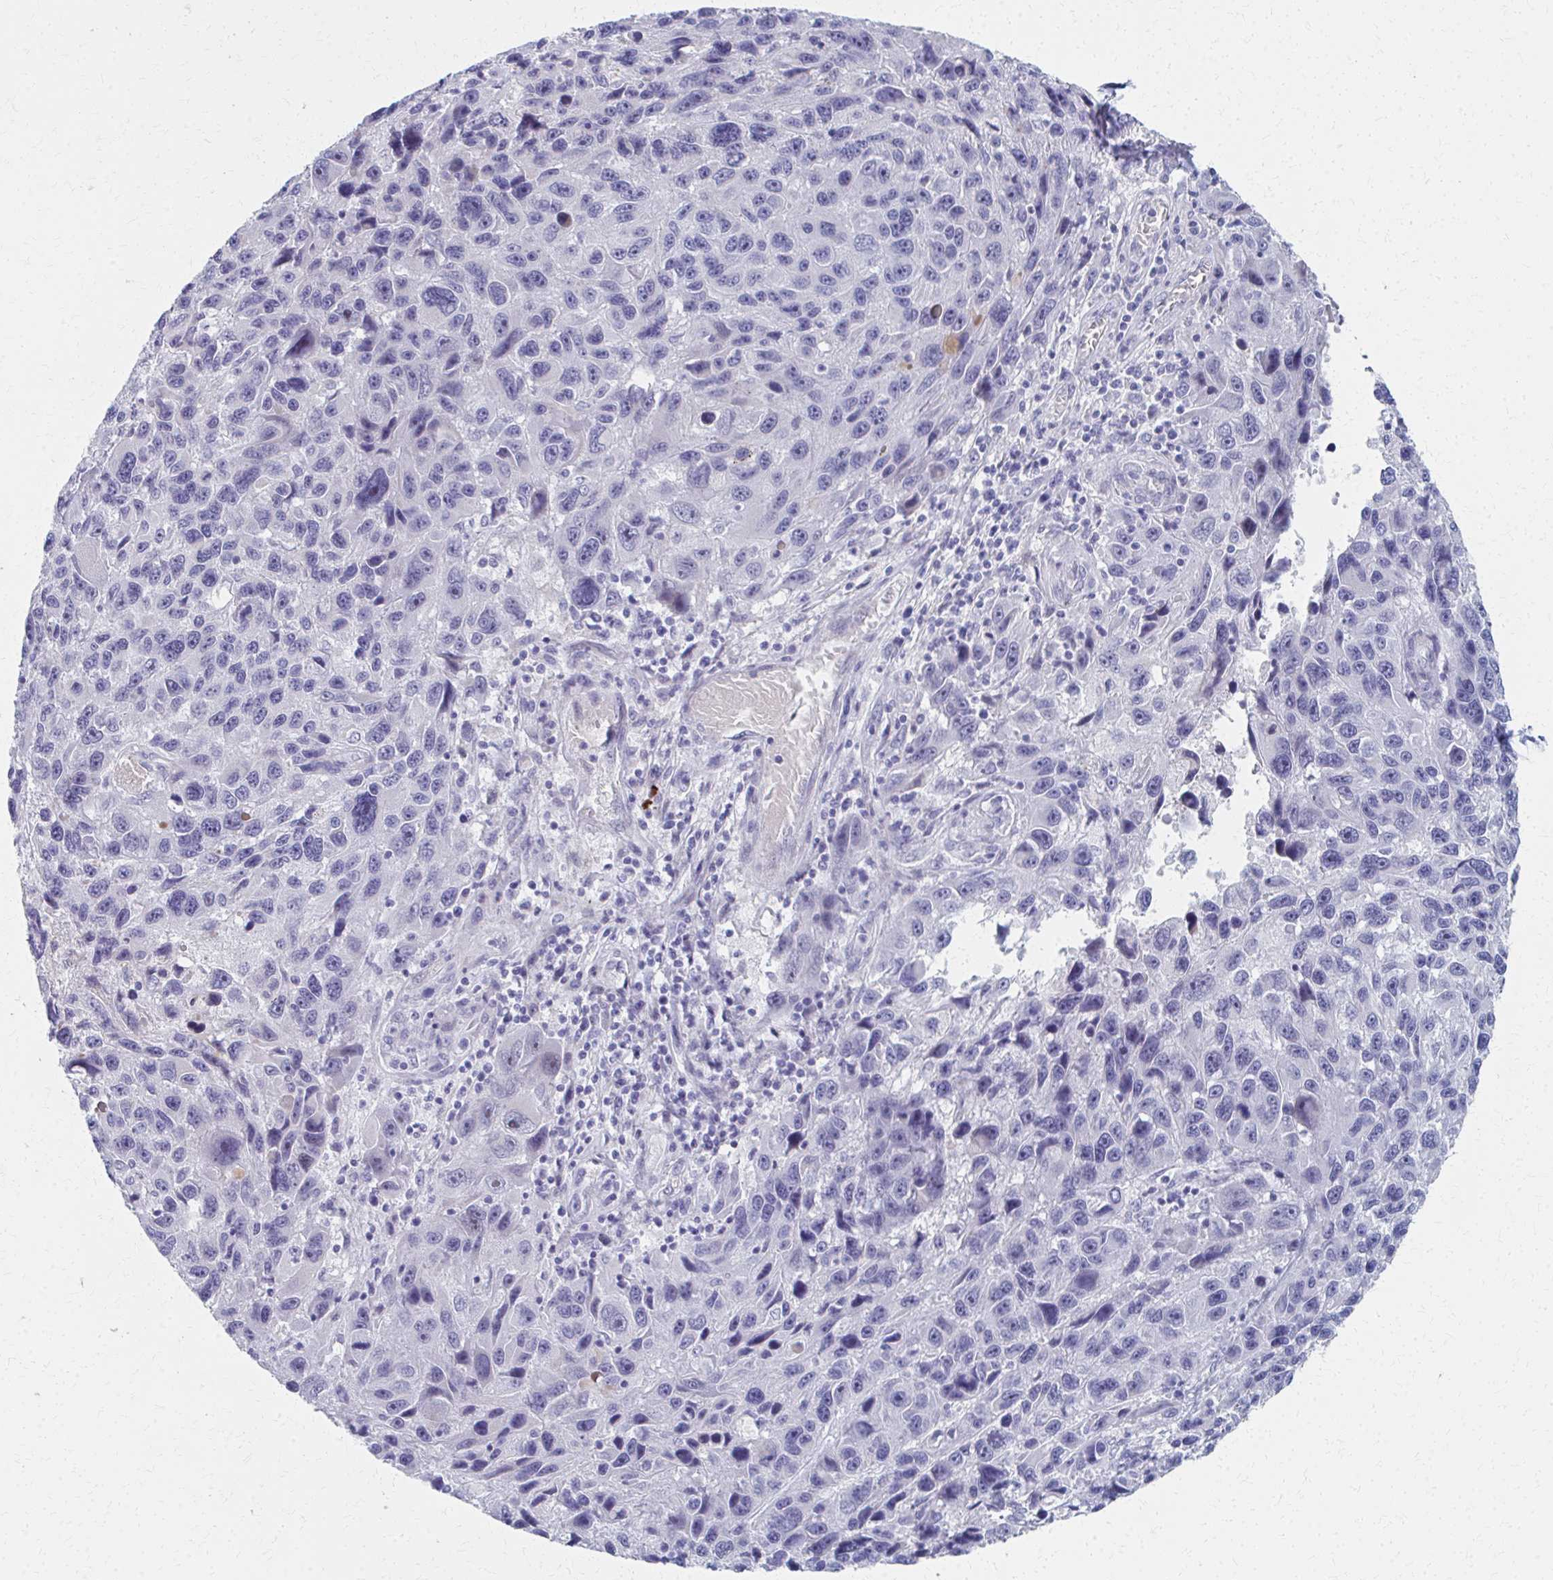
{"staining": {"intensity": "negative", "quantity": "none", "location": "none"}, "tissue": "melanoma", "cell_type": "Tumor cells", "image_type": "cancer", "snomed": [{"axis": "morphology", "description": "Malignant melanoma, NOS"}, {"axis": "topography", "description": "Skin"}], "caption": "This is an IHC image of human melanoma. There is no staining in tumor cells.", "gene": "MS4A2", "patient": {"sex": "male", "age": 53}}